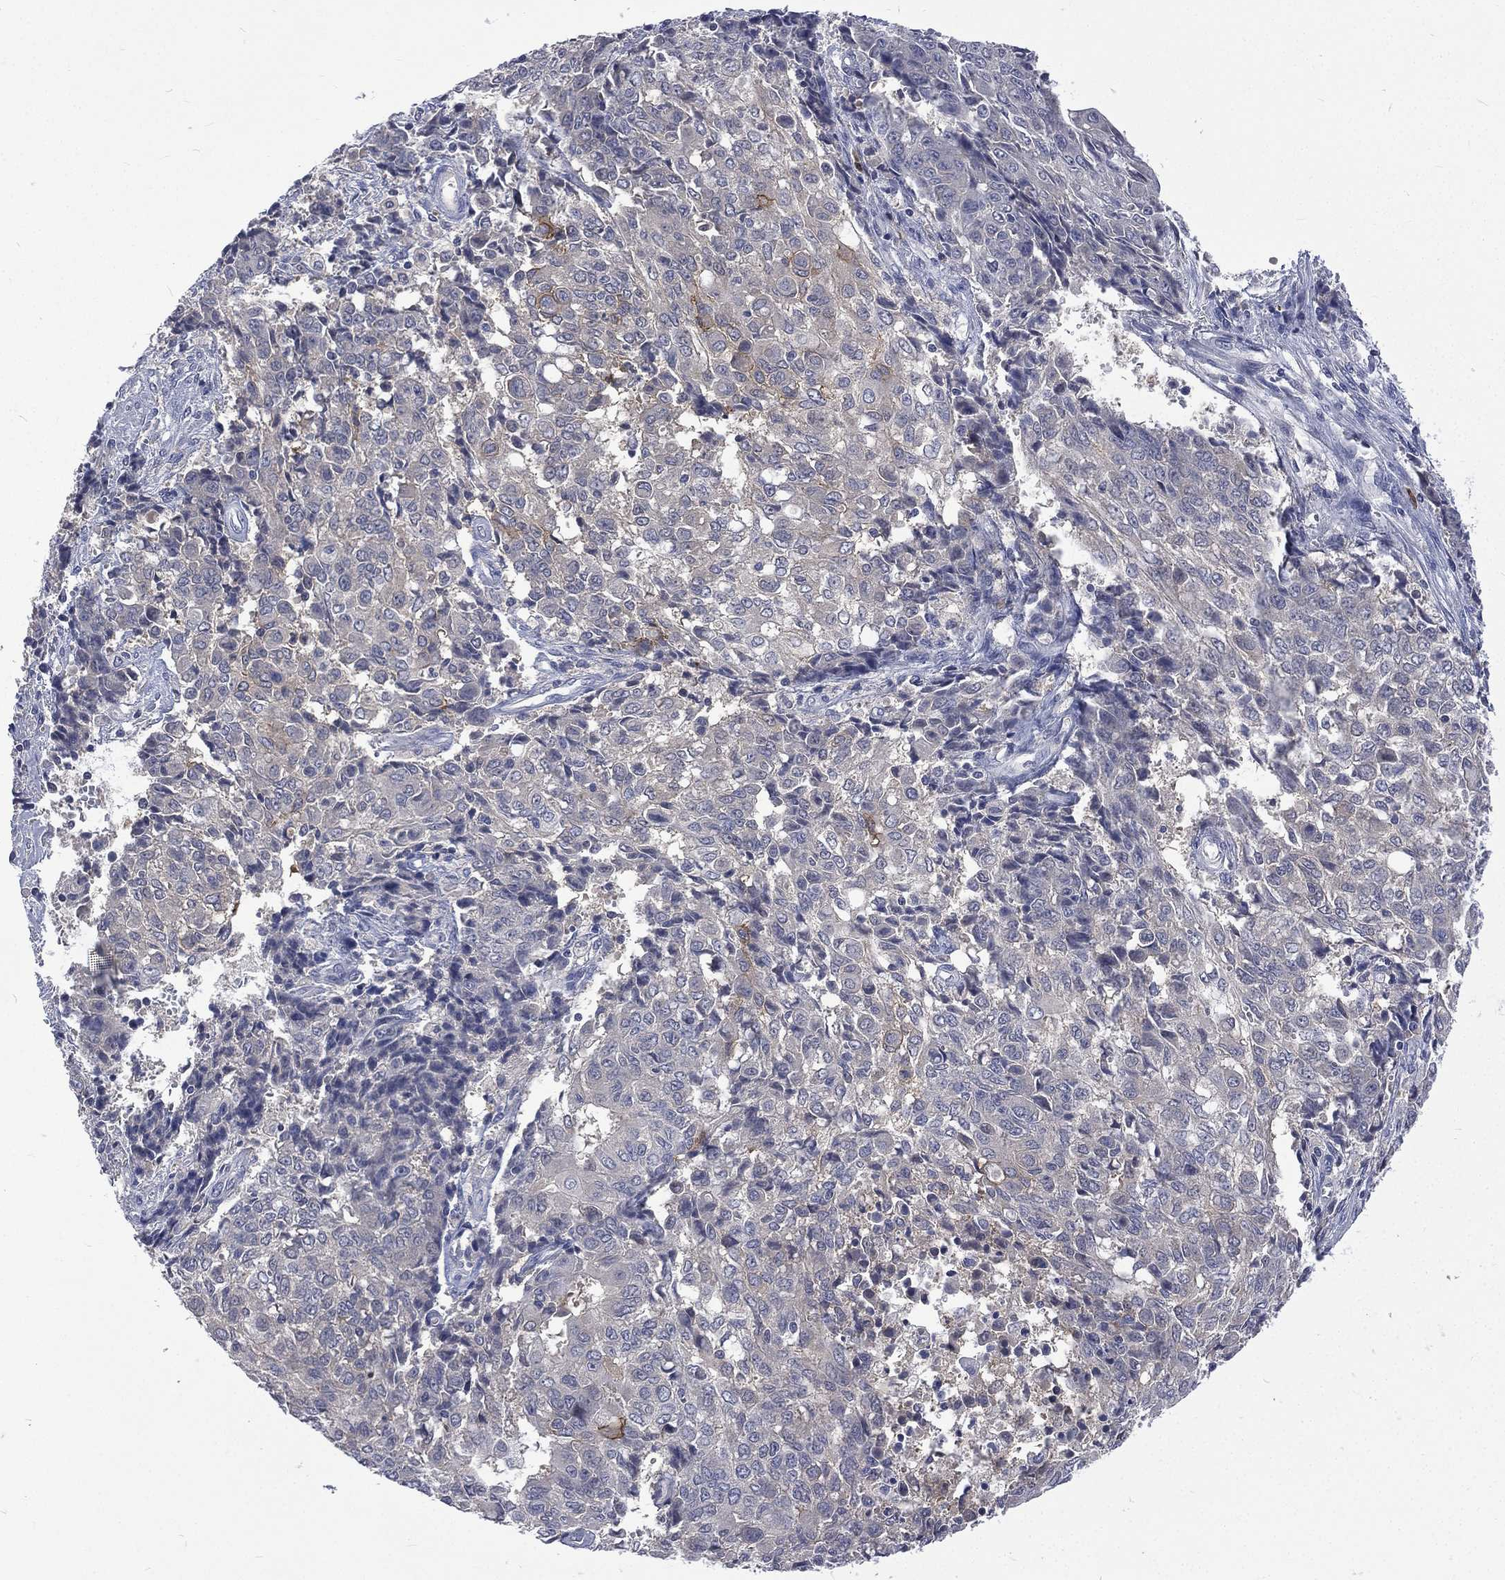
{"staining": {"intensity": "moderate", "quantity": "<25%", "location": "cytoplasmic/membranous"}, "tissue": "ovarian cancer", "cell_type": "Tumor cells", "image_type": "cancer", "snomed": [{"axis": "morphology", "description": "Carcinoma, endometroid"}, {"axis": "topography", "description": "Ovary"}], "caption": "Human ovarian endometroid carcinoma stained for a protein (brown) demonstrates moderate cytoplasmic/membranous positive staining in approximately <25% of tumor cells.", "gene": "CA12", "patient": {"sex": "female", "age": 42}}